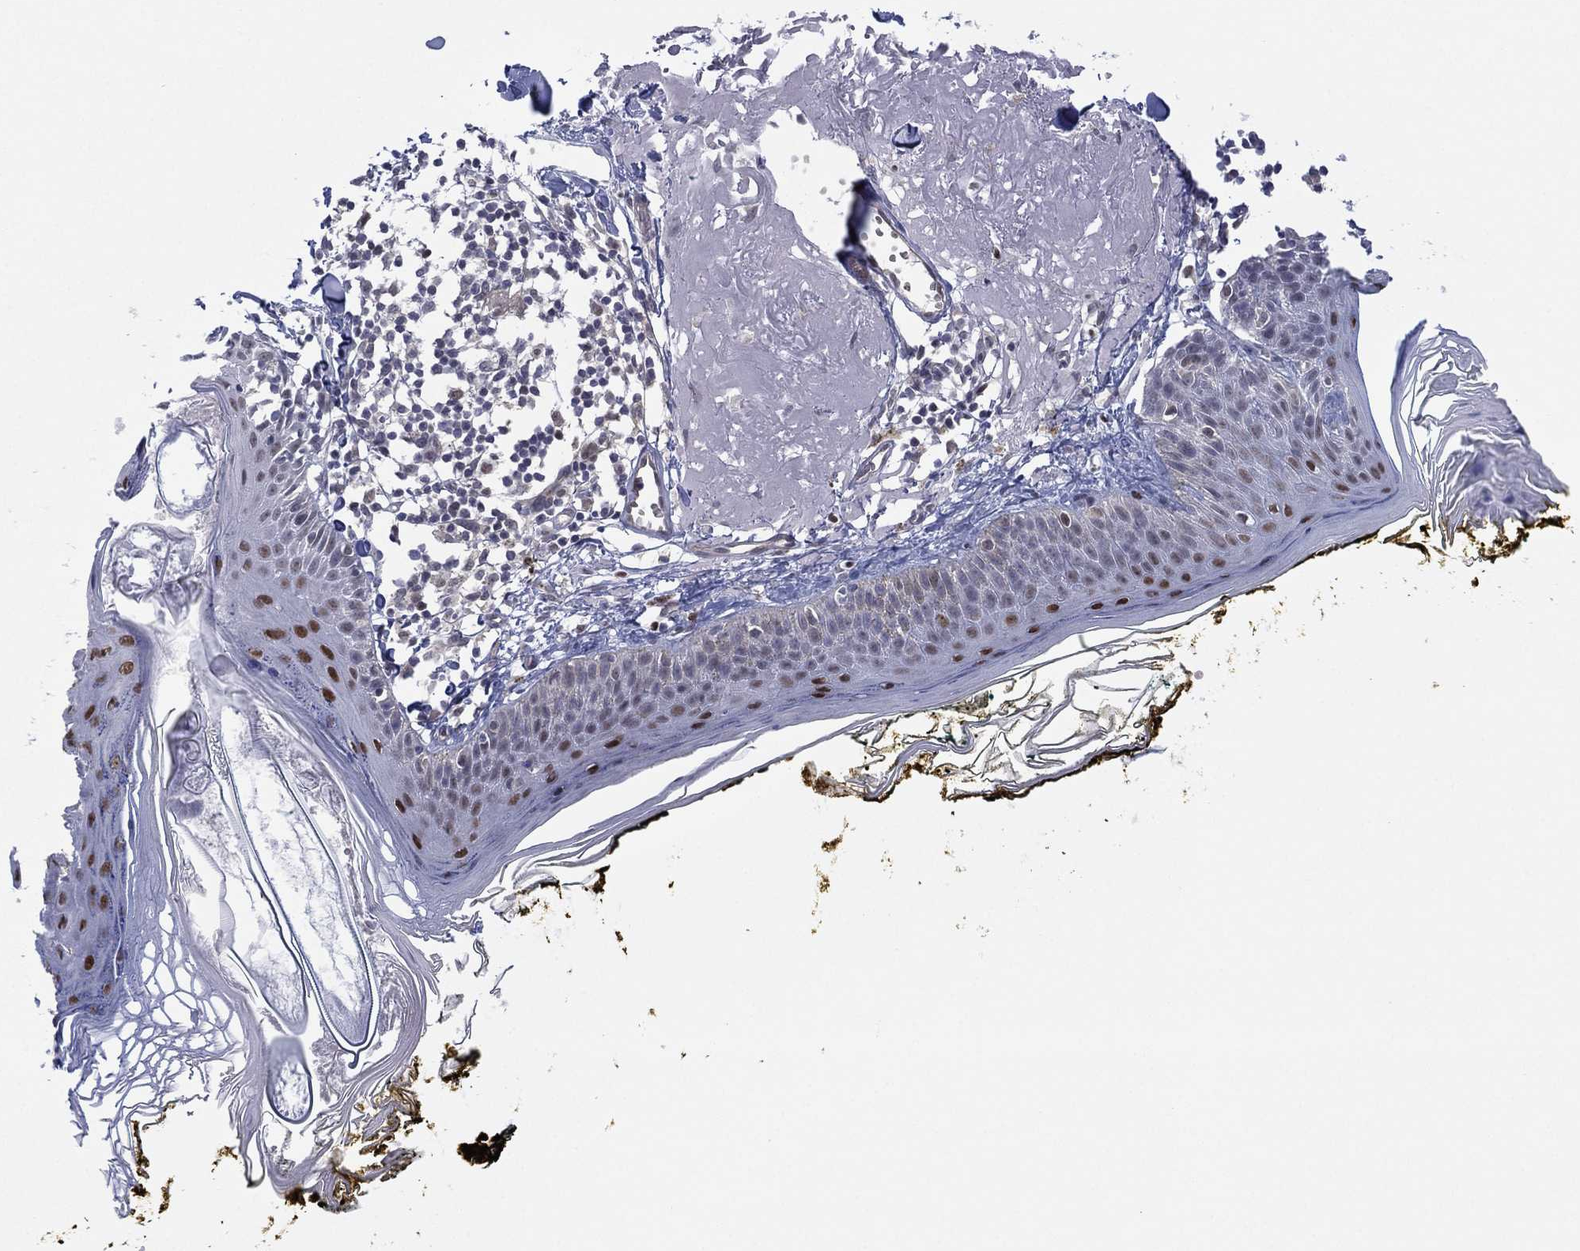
{"staining": {"intensity": "negative", "quantity": "none", "location": "none"}, "tissue": "skin", "cell_type": "Fibroblasts", "image_type": "normal", "snomed": [{"axis": "morphology", "description": "Normal tissue, NOS"}, {"axis": "topography", "description": "Skin"}], "caption": "This image is of normal skin stained with IHC to label a protein in brown with the nuclei are counter-stained blue. There is no staining in fibroblasts. (Brightfield microscopy of DAB IHC at high magnification).", "gene": "GSE1", "patient": {"sex": "male", "age": 76}}